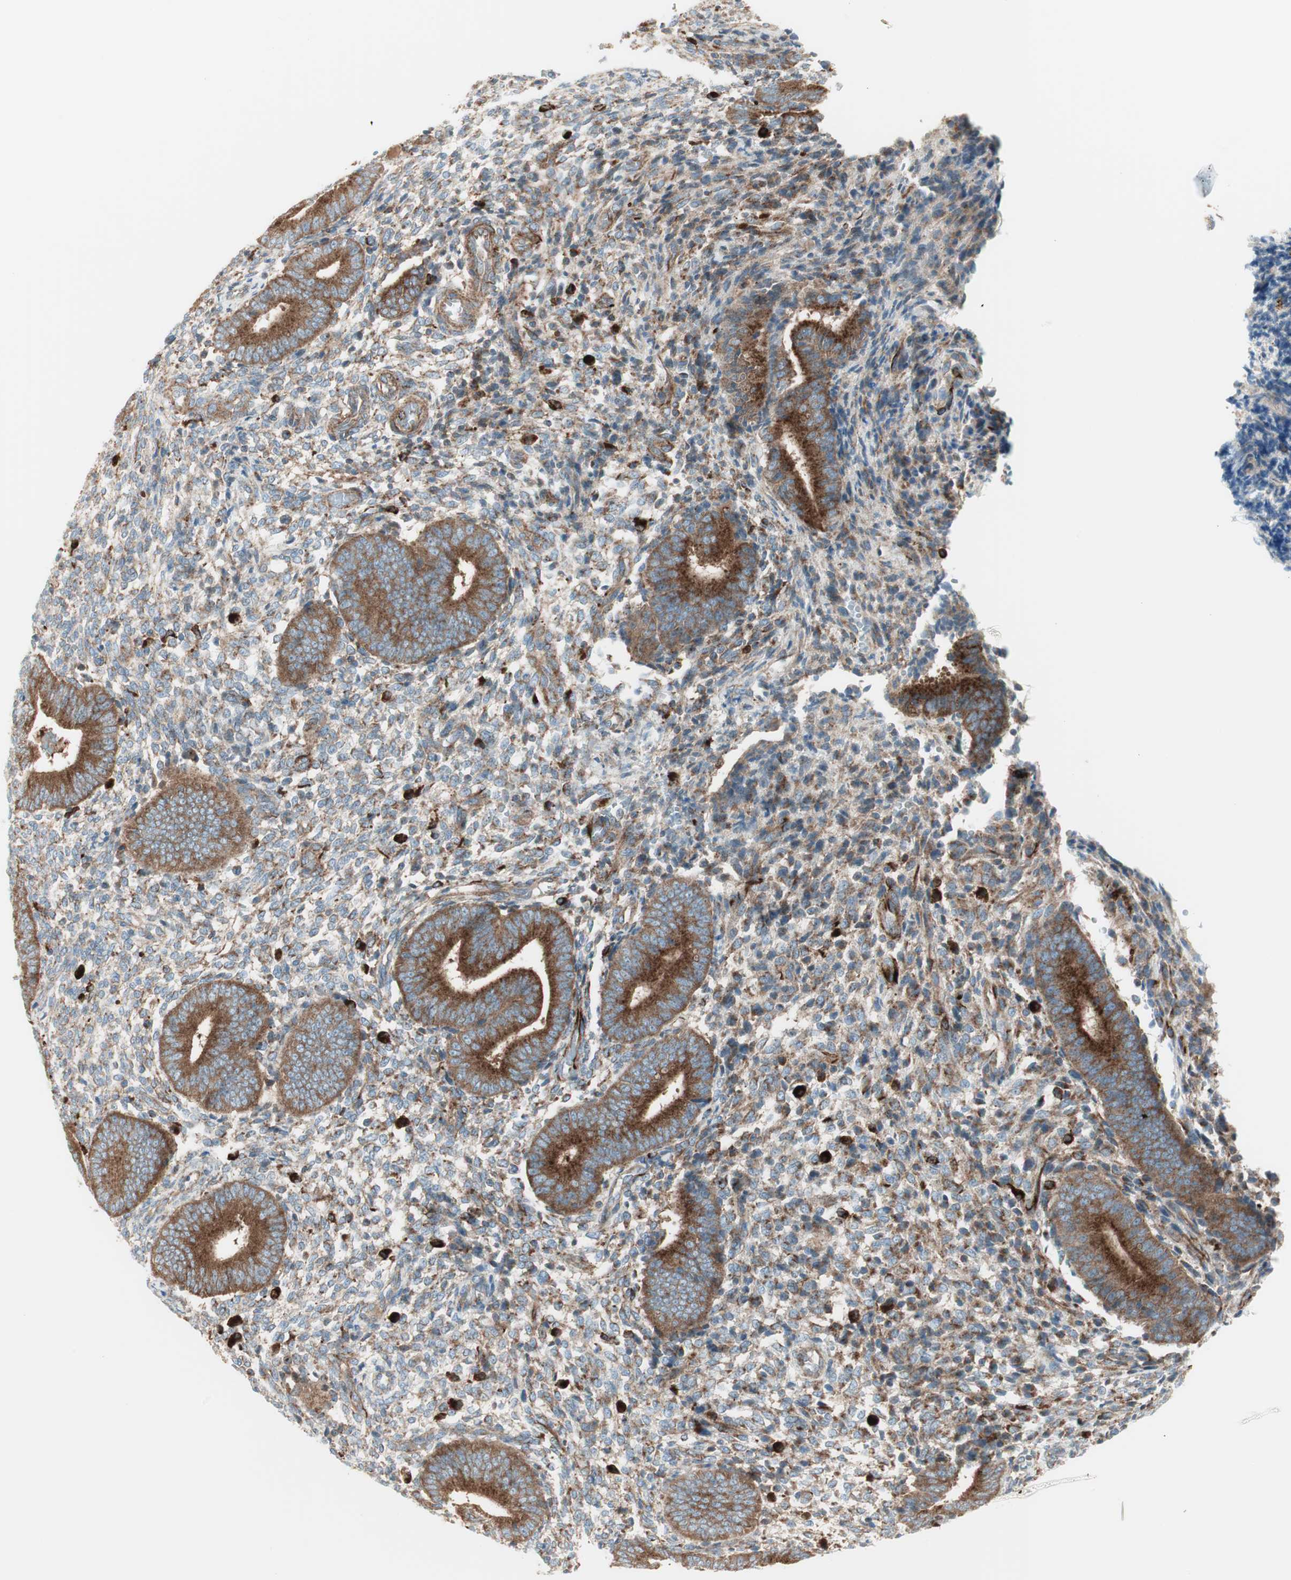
{"staining": {"intensity": "weak", "quantity": ">75%", "location": "cytoplasmic/membranous"}, "tissue": "endometrium", "cell_type": "Cells in endometrial stroma", "image_type": "normal", "snomed": [{"axis": "morphology", "description": "Normal tissue, NOS"}, {"axis": "topography", "description": "Uterus"}, {"axis": "topography", "description": "Endometrium"}], "caption": "The image displays staining of unremarkable endometrium, revealing weak cytoplasmic/membranous protein positivity (brown color) within cells in endometrial stroma. Nuclei are stained in blue.", "gene": "ATP6V1G1", "patient": {"sex": "female", "age": 33}}